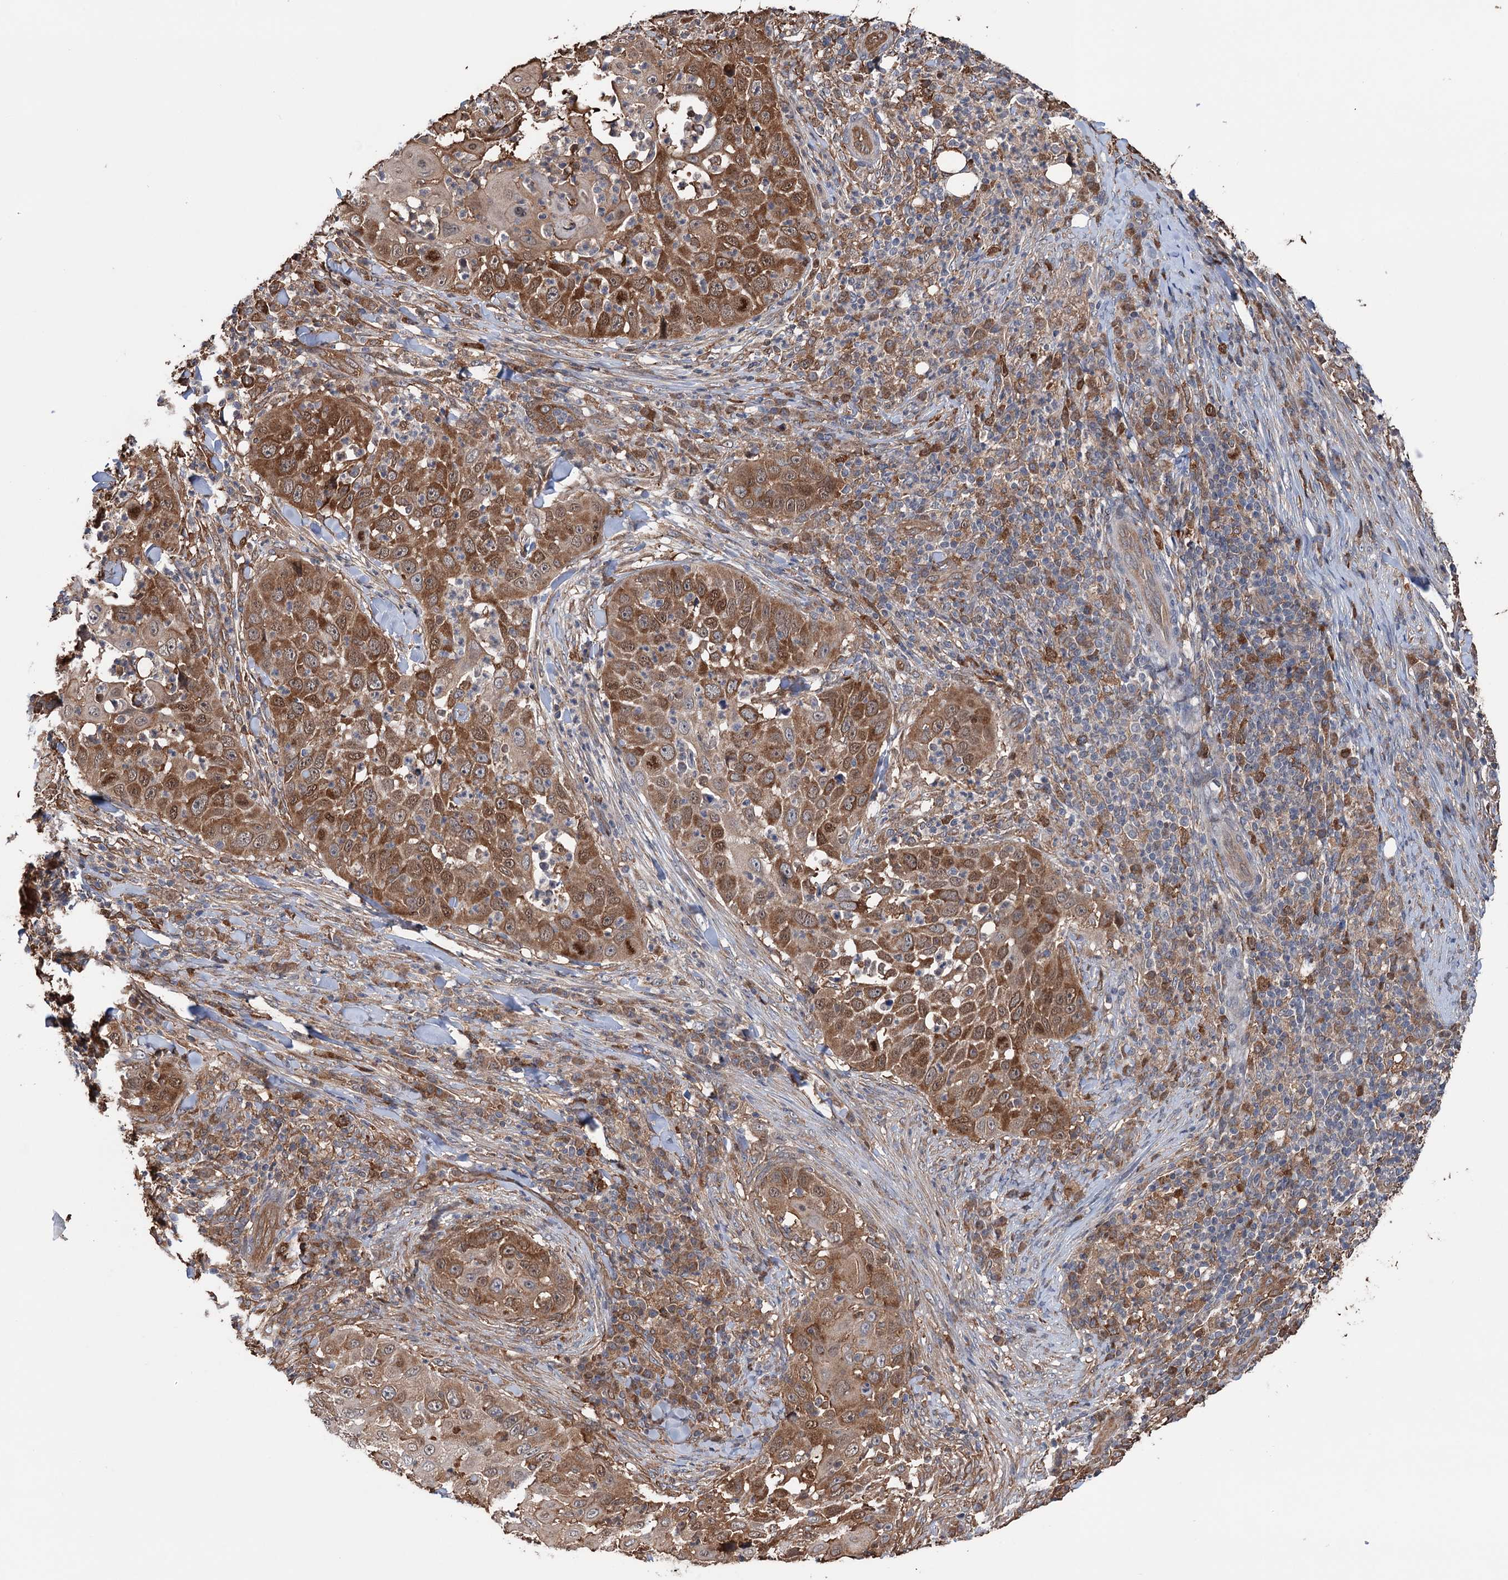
{"staining": {"intensity": "moderate", "quantity": ">75%", "location": "cytoplasmic/membranous,nuclear"}, "tissue": "skin cancer", "cell_type": "Tumor cells", "image_type": "cancer", "snomed": [{"axis": "morphology", "description": "Squamous cell carcinoma, NOS"}, {"axis": "topography", "description": "Skin"}], "caption": "Skin cancer was stained to show a protein in brown. There is medium levels of moderate cytoplasmic/membranous and nuclear staining in approximately >75% of tumor cells.", "gene": "NCAPD2", "patient": {"sex": "female", "age": 44}}